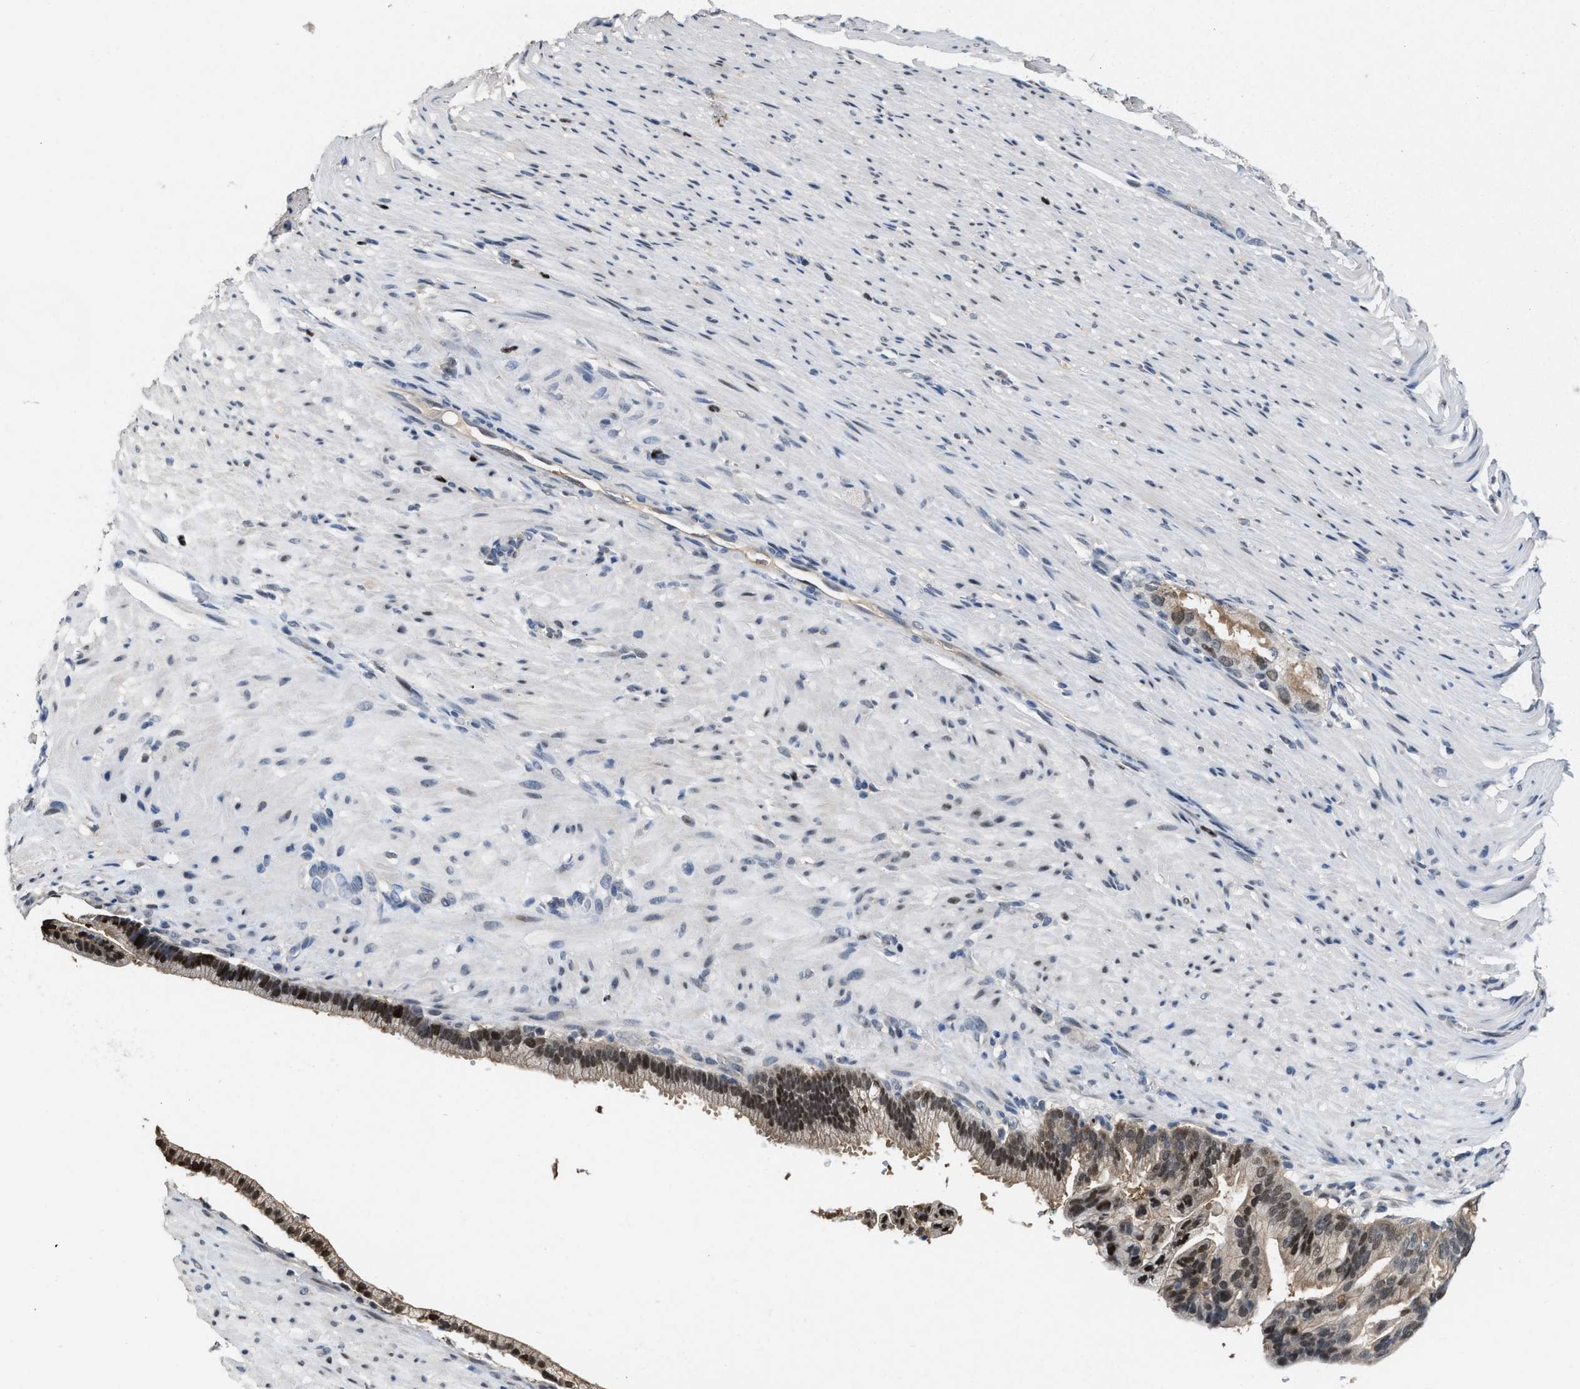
{"staining": {"intensity": "moderate", "quantity": ">75%", "location": "nuclear"}, "tissue": "pancreatic cancer", "cell_type": "Tumor cells", "image_type": "cancer", "snomed": [{"axis": "morphology", "description": "Adenocarcinoma, NOS"}, {"axis": "topography", "description": "Pancreas"}], "caption": "About >75% of tumor cells in pancreatic adenocarcinoma reveal moderate nuclear protein expression as visualized by brown immunohistochemical staining.", "gene": "ZNF20", "patient": {"sex": "male", "age": 69}}